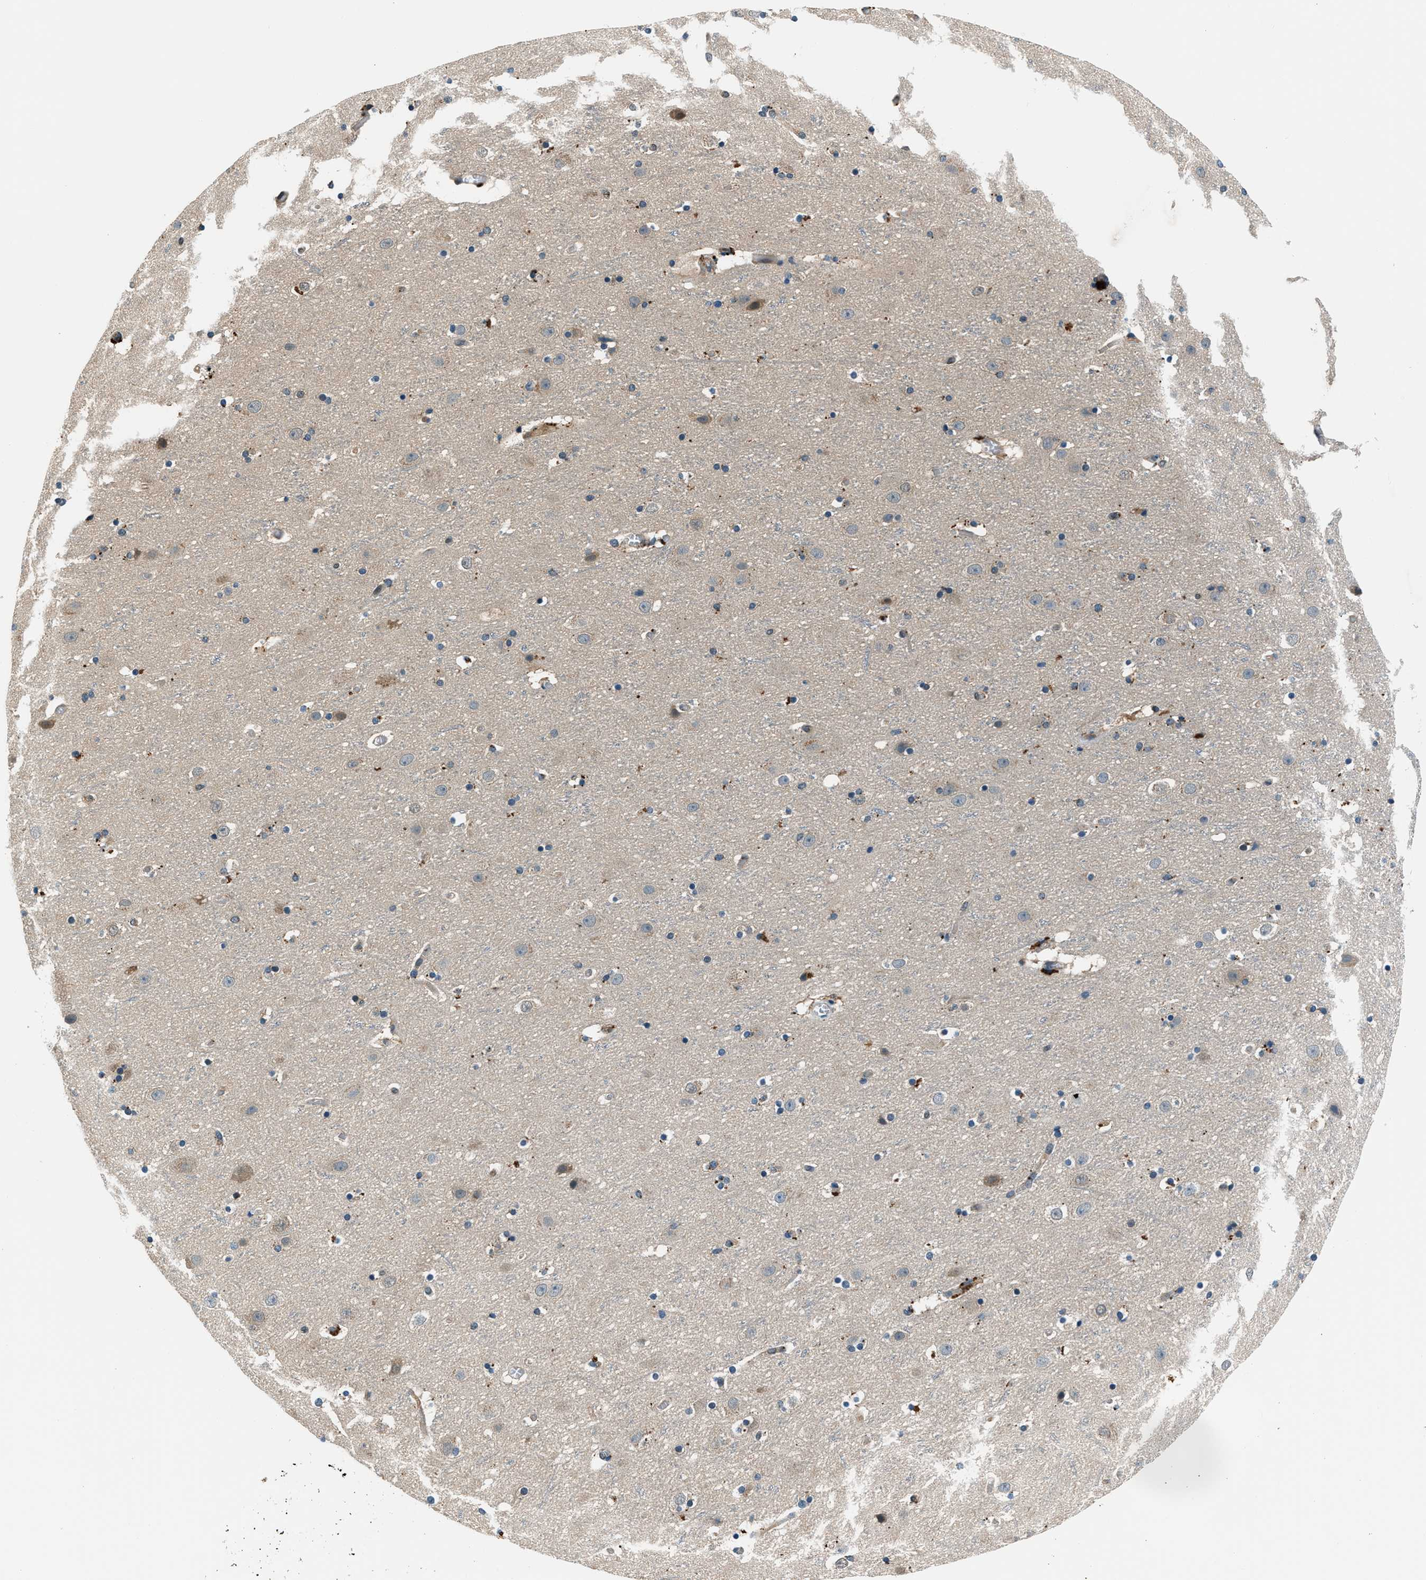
{"staining": {"intensity": "negative", "quantity": "none", "location": "none"}, "tissue": "cerebral cortex", "cell_type": "Endothelial cells", "image_type": "normal", "snomed": [{"axis": "morphology", "description": "Normal tissue, NOS"}, {"axis": "topography", "description": "Cerebral cortex"}], "caption": "The immunohistochemistry (IHC) micrograph has no significant positivity in endothelial cells of cerebral cortex. The staining is performed using DAB brown chromogen with nuclei counter-stained in using hematoxylin.", "gene": "SLC19A2", "patient": {"sex": "male", "age": 45}}